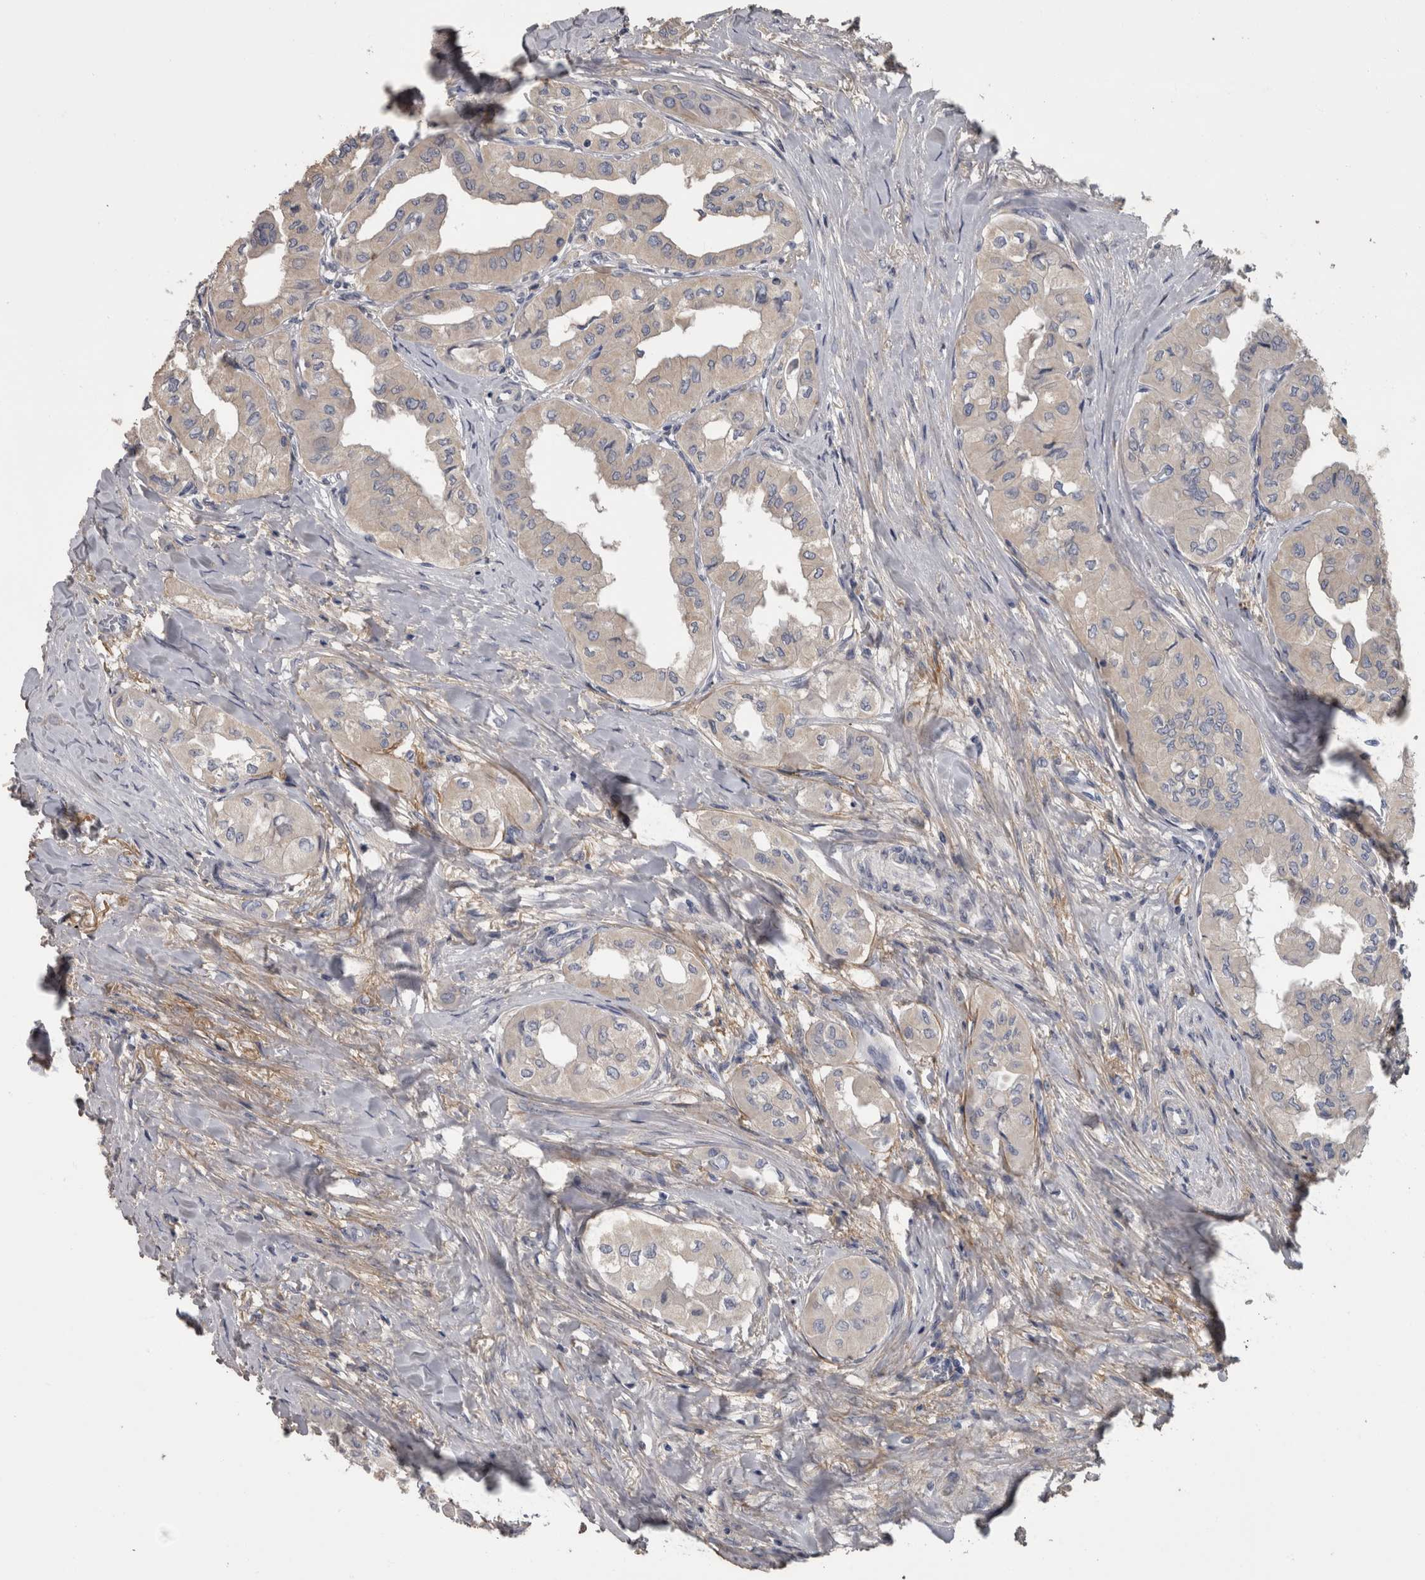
{"staining": {"intensity": "negative", "quantity": "none", "location": "none"}, "tissue": "thyroid cancer", "cell_type": "Tumor cells", "image_type": "cancer", "snomed": [{"axis": "morphology", "description": "Papillary adenocarcinoma, NOS"}, {"axis": "topography", "description": "Thyroid gland"}], "caption": "This is an immunohistochemistry (IHC) image of papillary adenocarcinoma (thyroid). There is no staining in tumor cells.", "gene": "EFEMP2", "patient": {"sex": "female", "age": 59}}